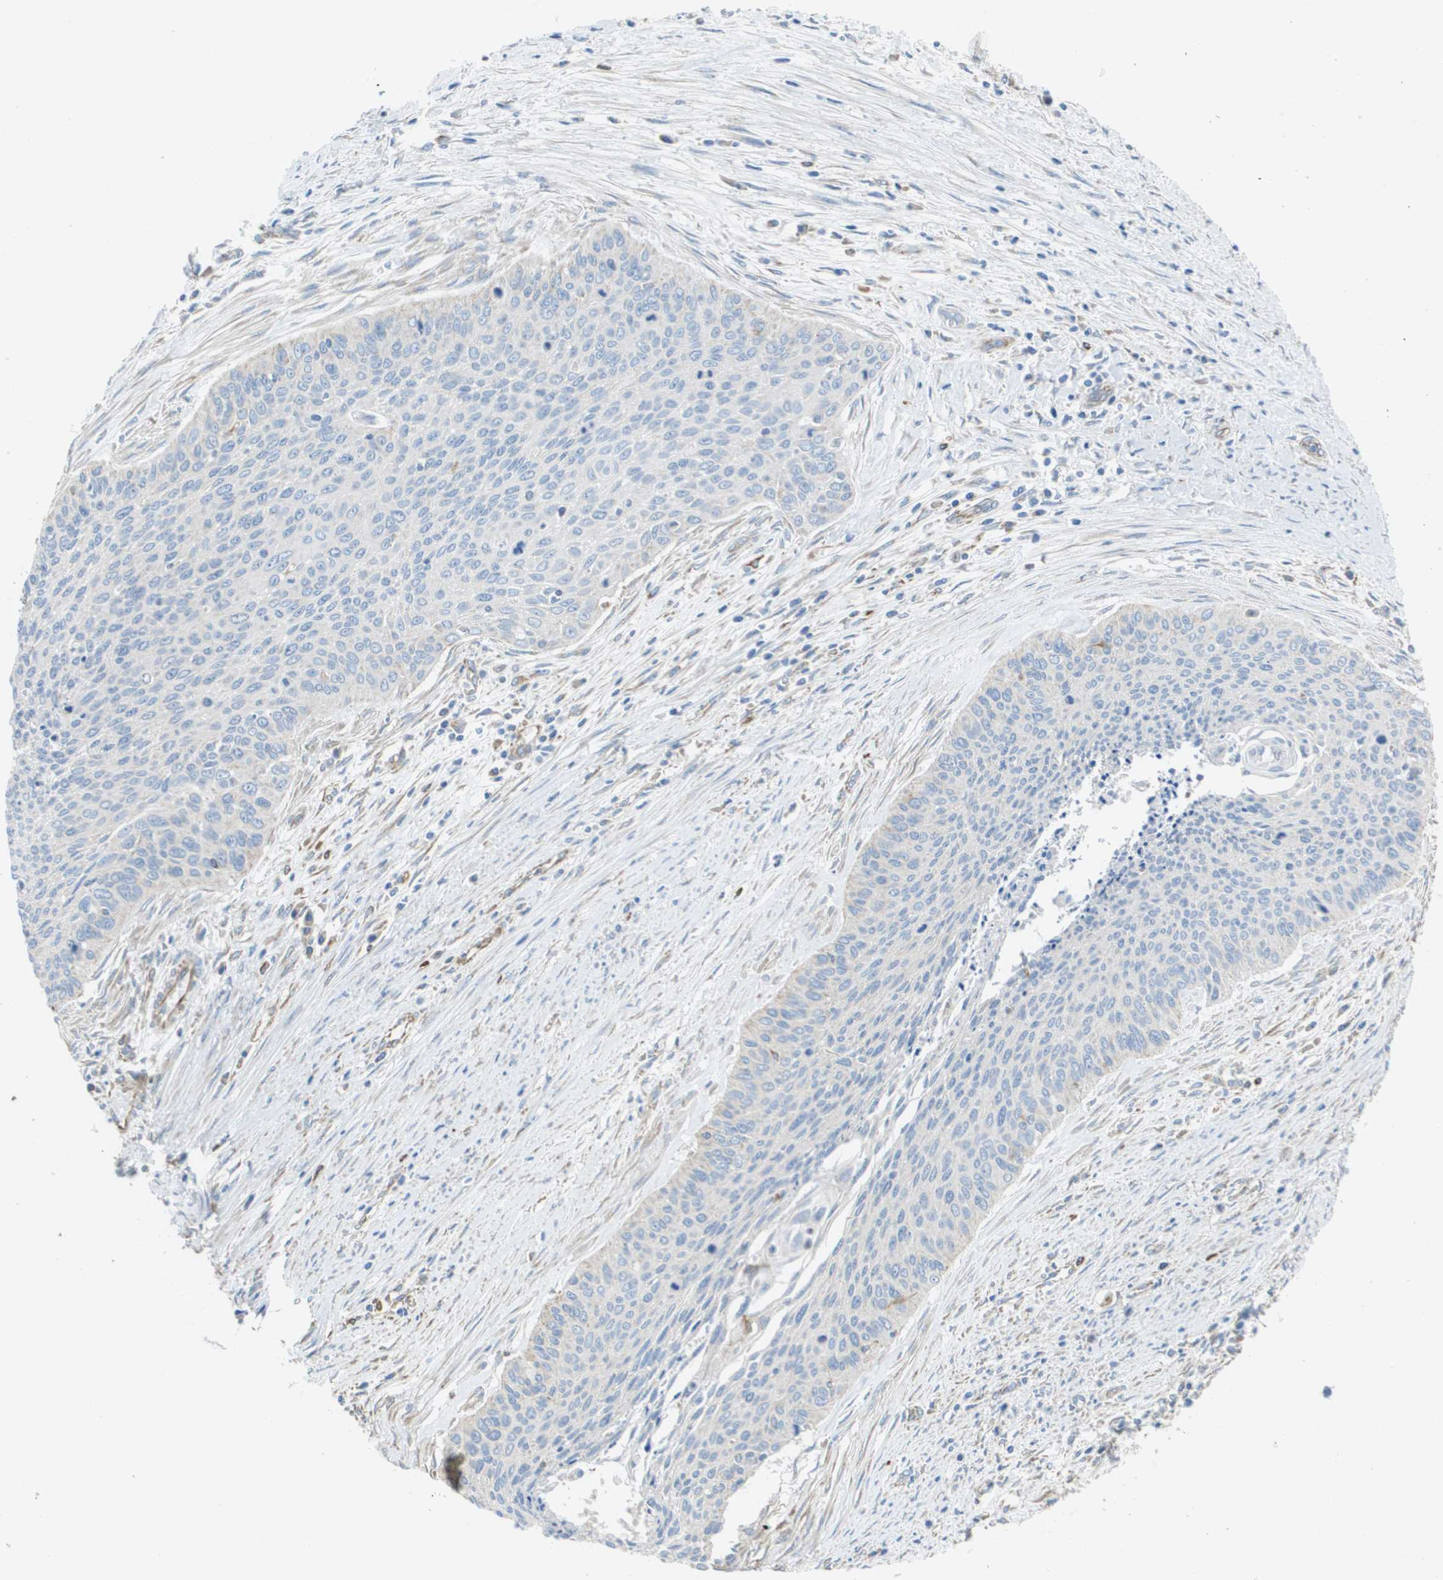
{"staining": {"intensity": "negative", "quantity": "none", "location": "none"}, "tissue": "cervical cancer", "cell_type": "Tumor cells", "image_type": "cancer", "snomed": [{"axis": "morphology", "description": "Squamous cell carcinoma, NOS"}, {"axis": "topography", "description": "Cervix"}], "caption": "The micrograph shows no staining of tumor cells in cervical cancer. (Stains: DAB (3,3'-diaminobenzidine) immunohistochemistry with hematoxylin counter stain, Microscopy: brightfield microscopy at high magnification).", "gene": "CLCN2", "patient": {"sex": "female", "age": 55}}